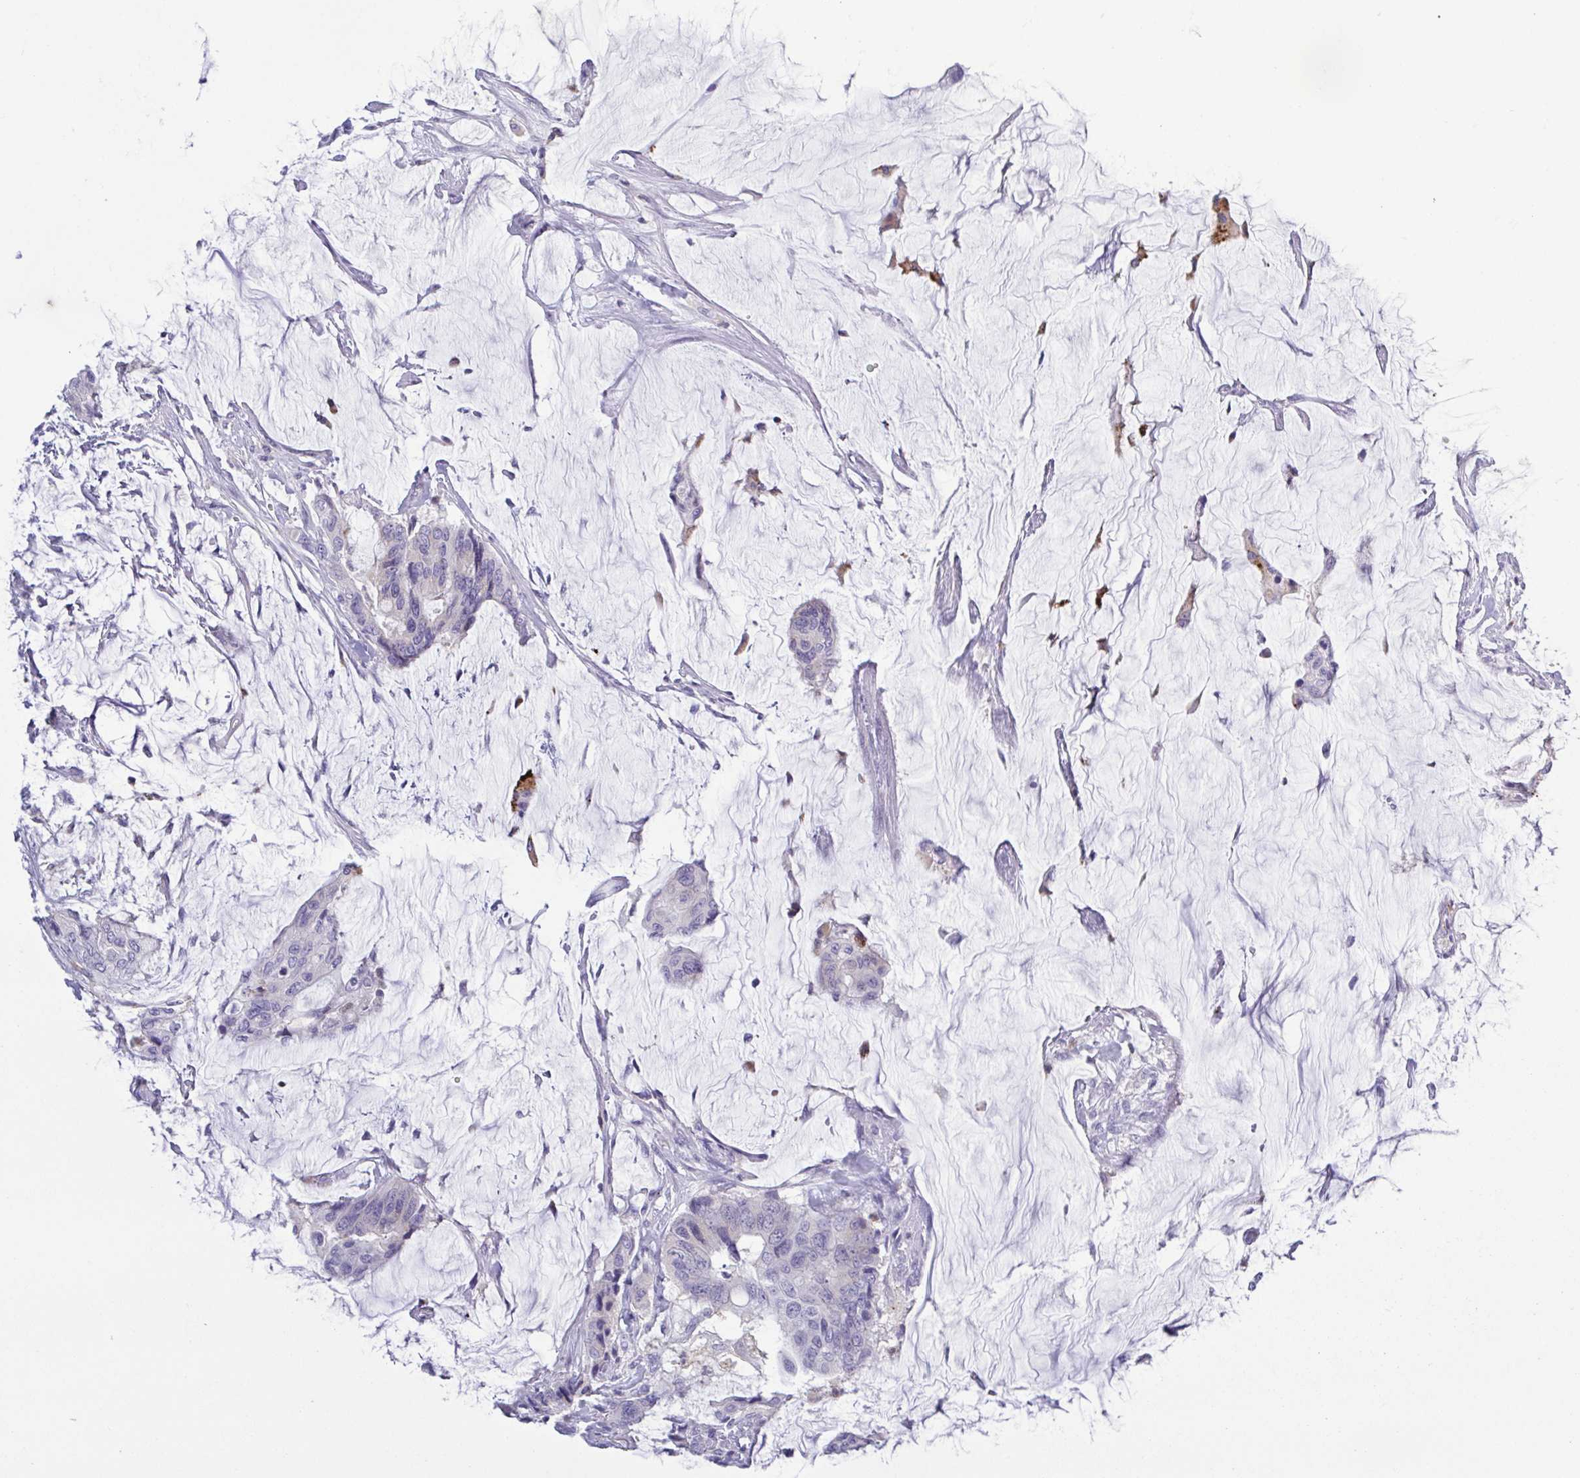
{"staining": {"intensity": "negative", "quantity": "none", "location": "none"}, "tissue": "colorectal cancer", "cell_type": "Tumor cells", "image_type": "cancer", "snomed": [{"axis": "morphology", "description": "Adenocarcinoma, NOS"}, {"axis": "topography", "description": "Rectum"}], "caption": "Human adenocarcinoma (colorectal) stained for a protein using immunohistochemistry exhibits no staining in tumor cells.", "gene": "PGLYRP1", "patient": {"sex": "female", "age": 59}}